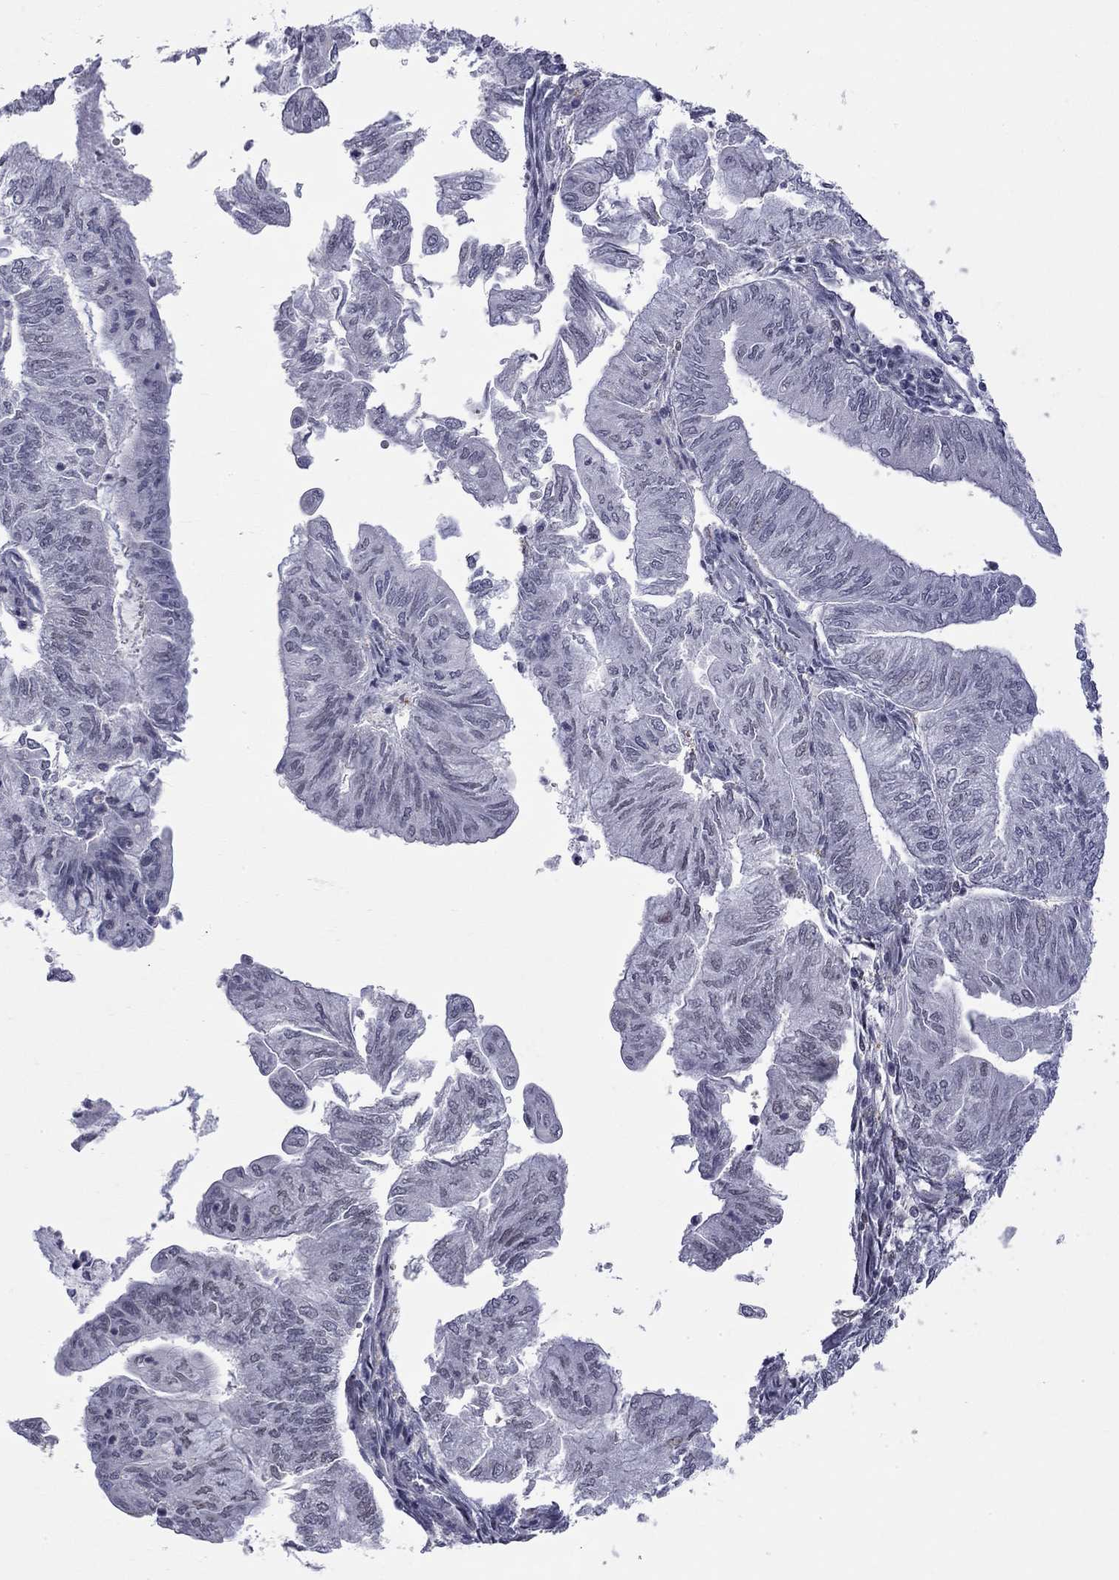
{"staining": {"intensity": "negative", "quantity": "none", "location": "none"}, "tissue": "endometrial cancer", "cell_type": "Tumor cells", "image_type": "cancer", "snomed": [{"axis": "morphology", "description": "Adenocarcinoma, NOS"}, {"axis": "topography", "description": "Endometrium"}], "caption": "Protein analysis of endometrial cancer reveals no significant expression in tumor cells.", "gene": "RFWD3", "patient": {"sex": "female", "age": 59}}